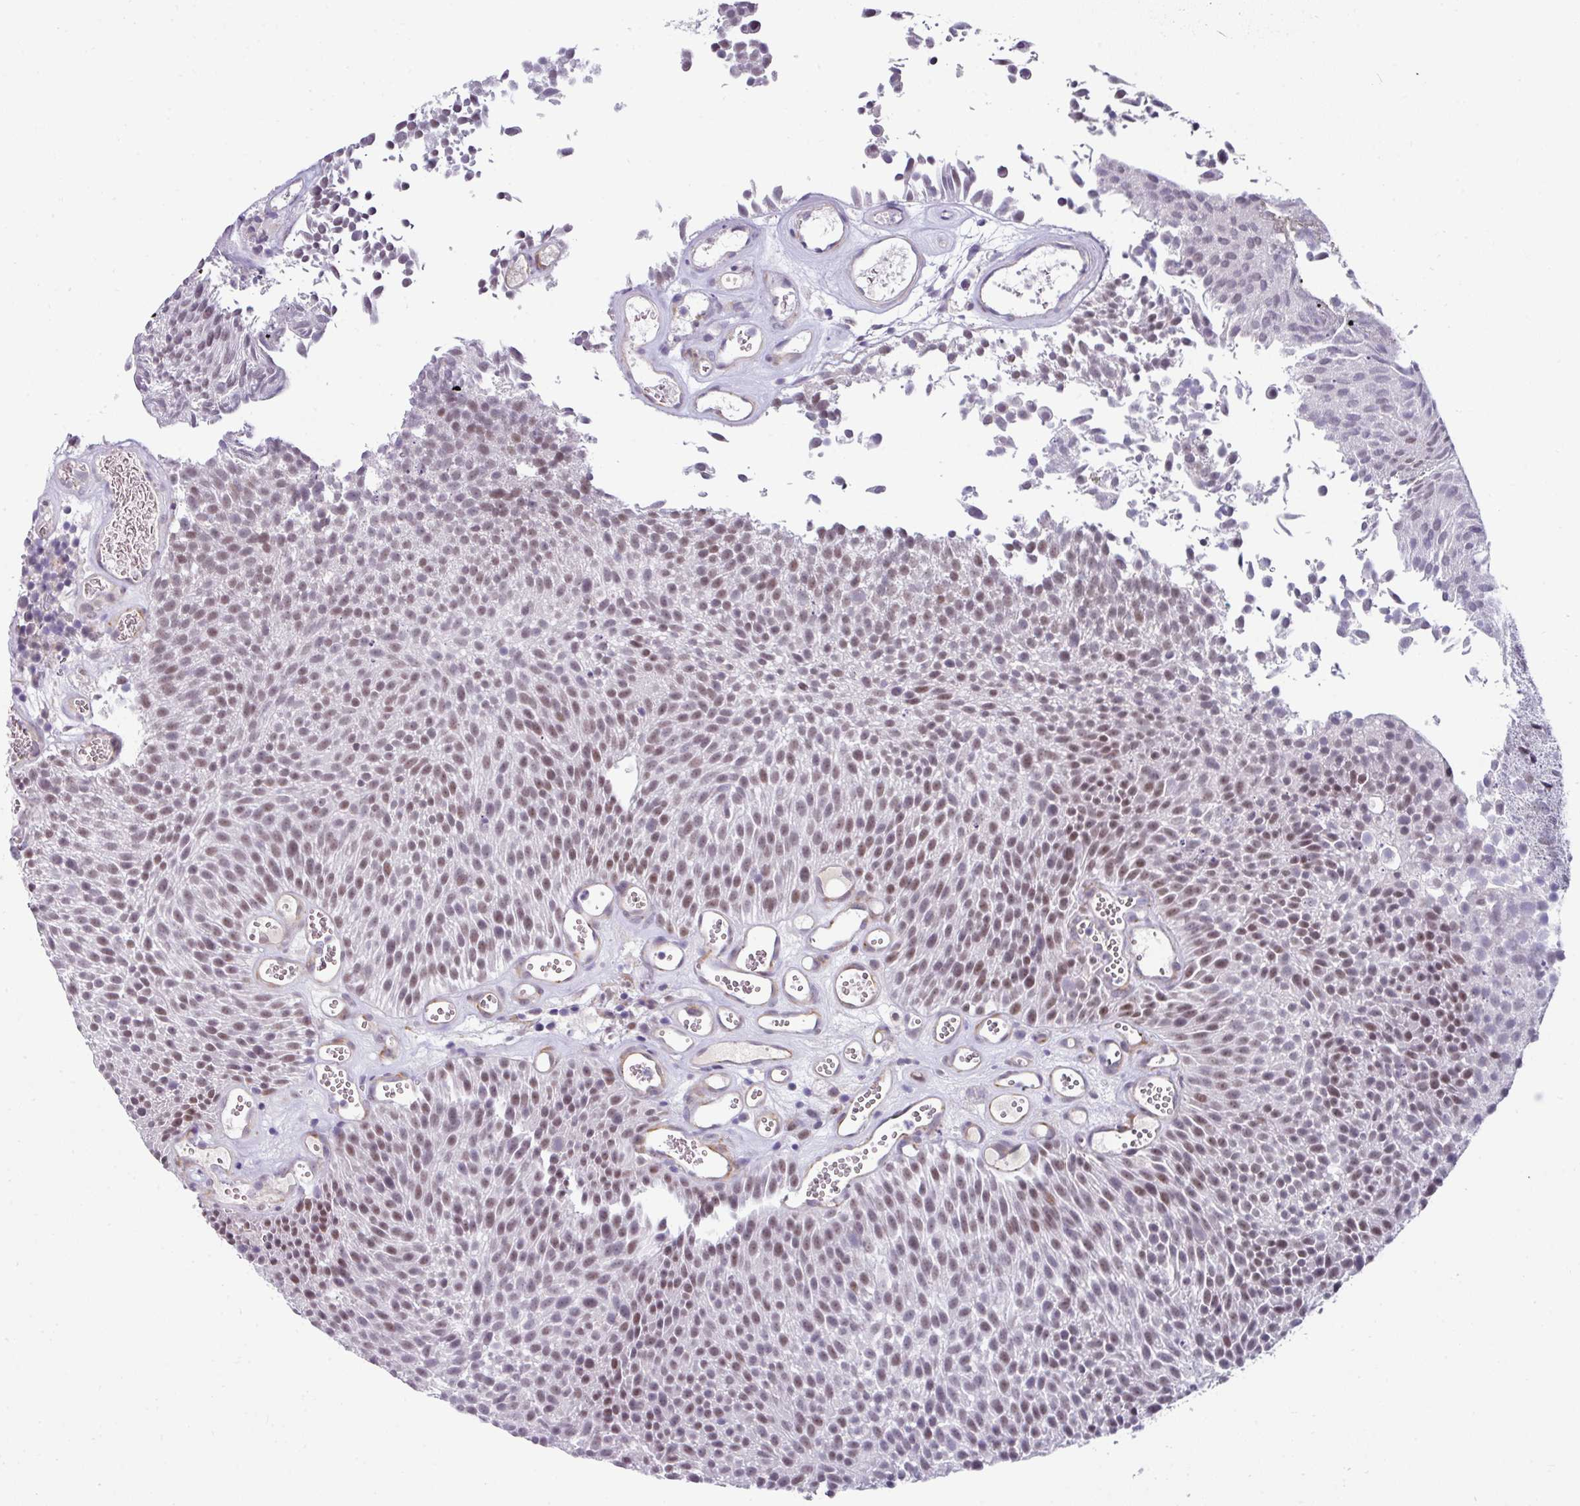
{"staining": {"intensity": "moderate", "quantity": "25%-75%", "location": "nuclear"}, "tissue": "urothelial cancer", "cell_type": "Tumor cells", "image_type": "cancer", "snomed": [{"axis": "morphology", "description": "Urothelial carcinoma, Low grade"}, {"axis": "topography", "description": "Urinary bladder"}], "caption": "Tumor cells demonstrate medium levels of moderate nuclear staining in about 25%-75% of cells in human urothelial cancer.", "gene": "EYA3", "patient": {"sex": "female", "age": 79}}